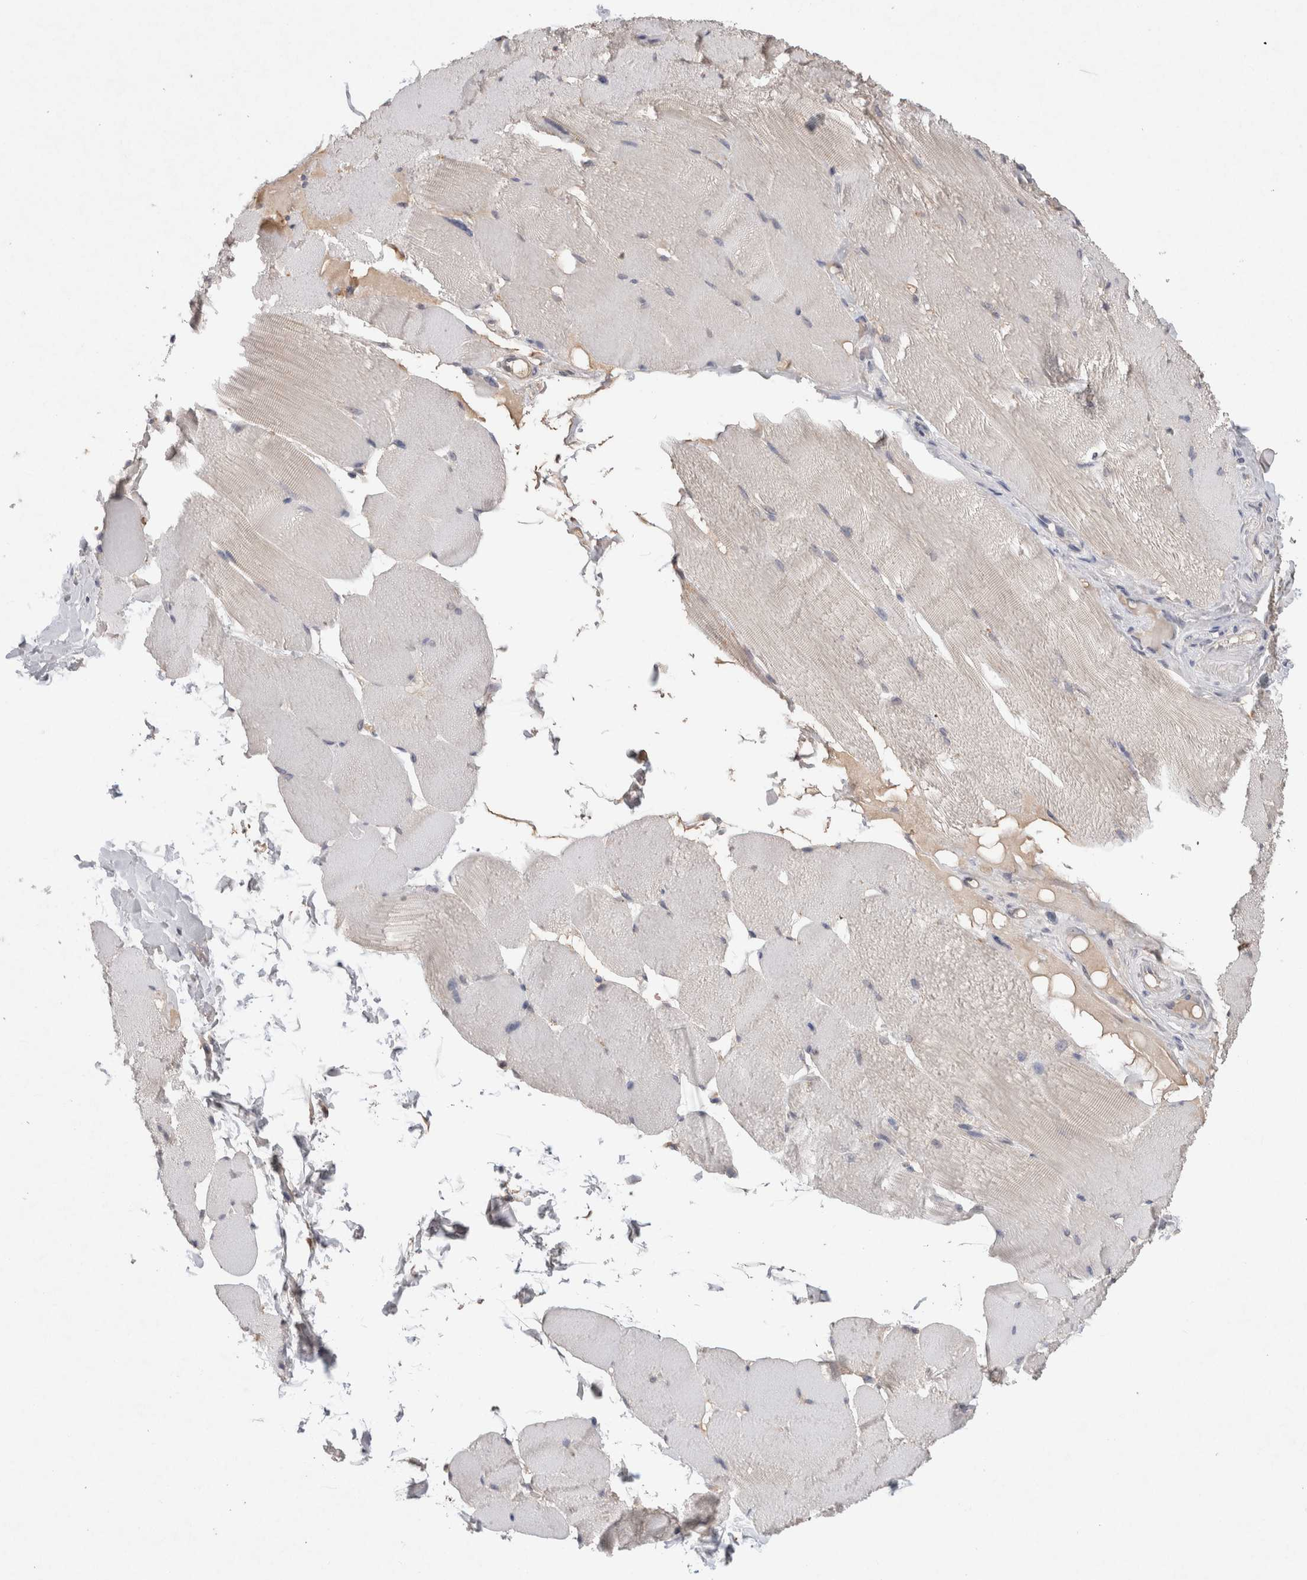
{"staining": {"intensity": "negative", "quantity": "none", "location": "none"}, "tissue": "skeletal muscle", "cell_type": "Myocytes", "image_type": "normal", "snomed": [{"axis": "morphology", "description": "Normal tissue, NOS"}, {"axis": "topography", "description": "Skin"}, {"axis": "topography", "description": "Skeletal muscle"}], "caption": "IHC image of normal skeletal muscle: human skeletal muscle stained with DAB demonstrates no significant protein positivity in myocytes.", "gene": "FABP7", "patient": {"sex": "male", "age": 83}}